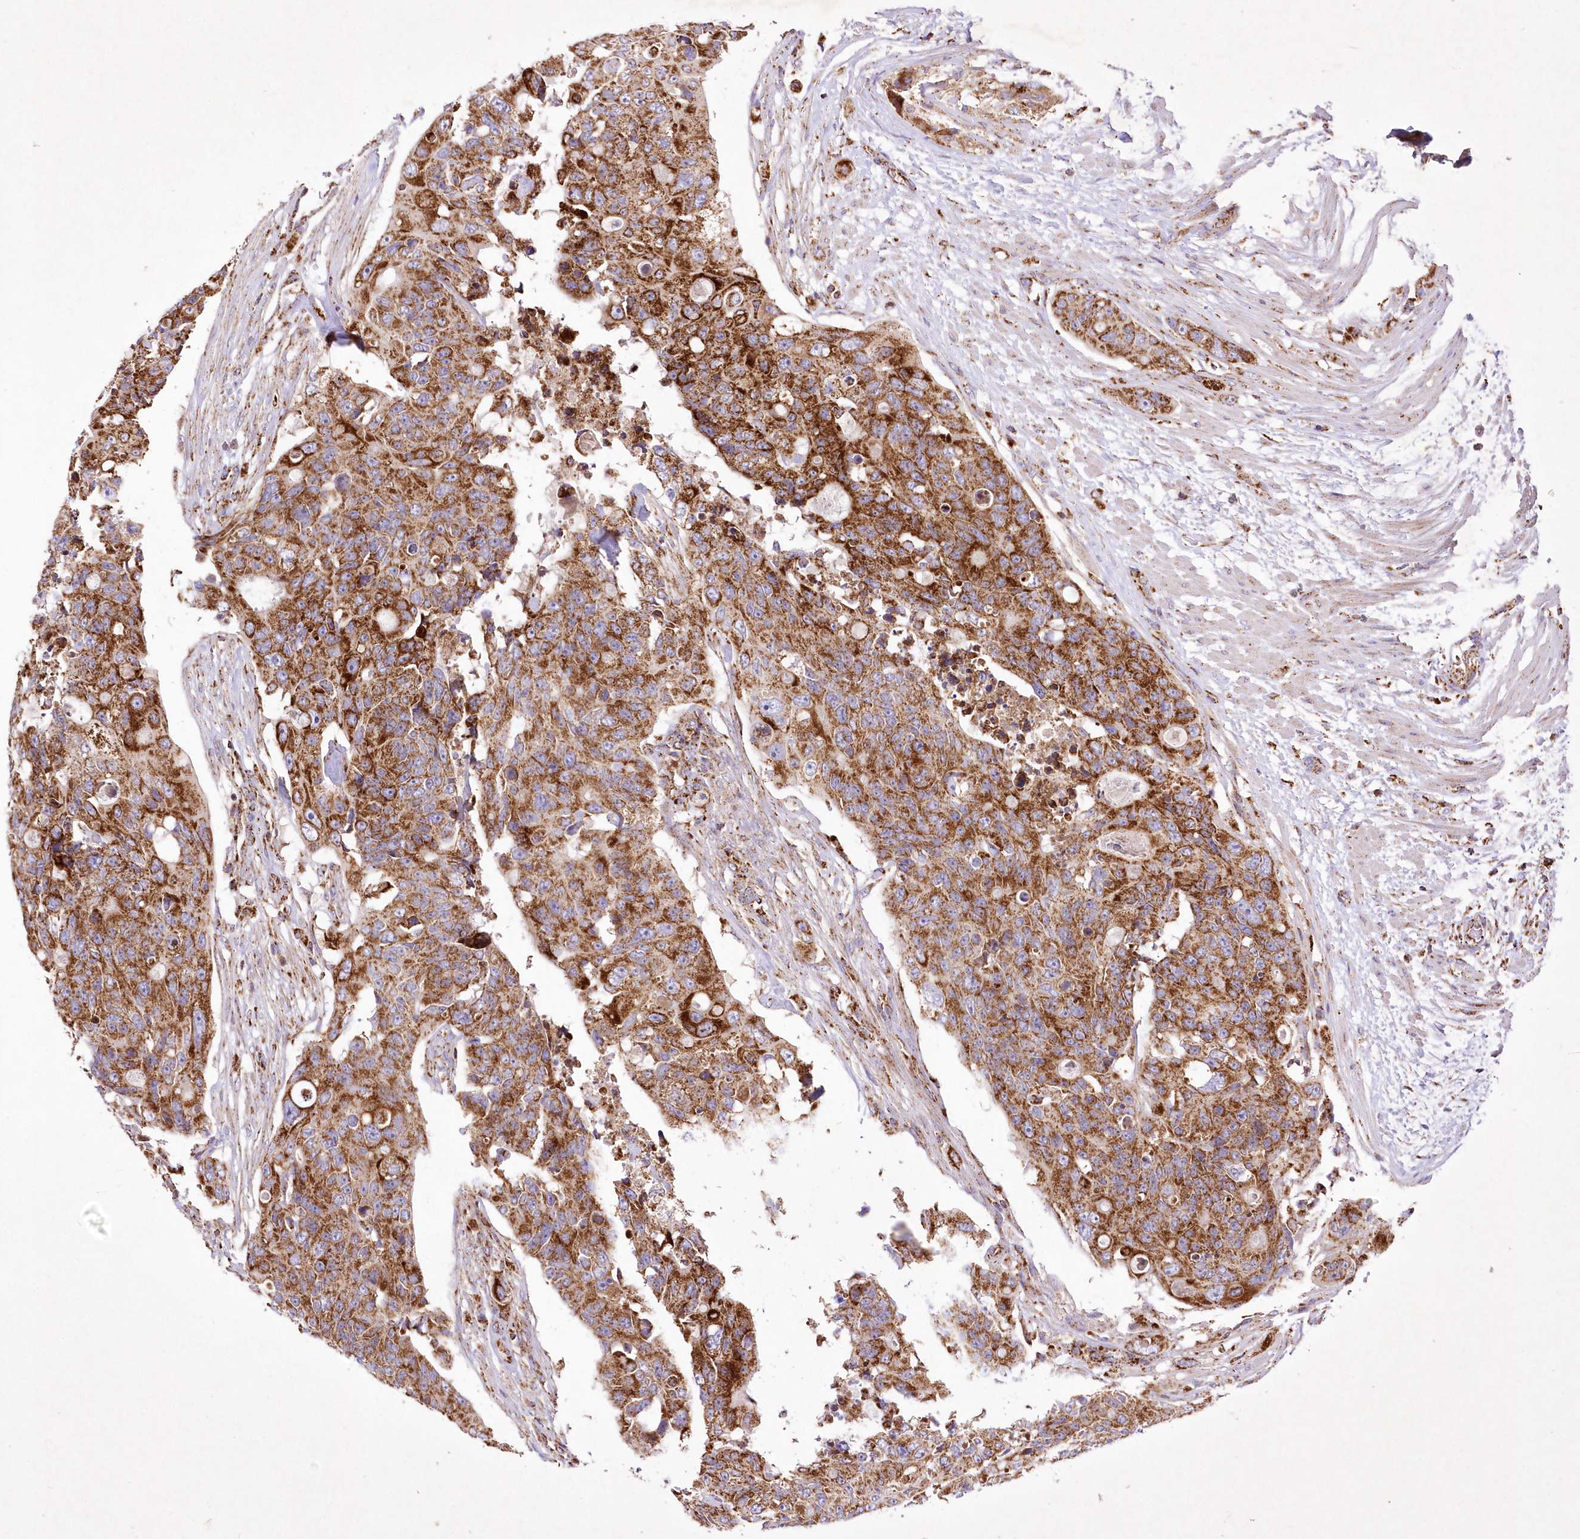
{"staining": {"intensity": "strong", "quantity": ">75%", "location": "cytoplasmic/membranous"}, "tissue": "colorectal cancer", "cell_type": "Tumor cells", "image_type": "cancer", "snomed": [{"axis": "morphology", "description": "Adenocarcinoma, NOS"}, {"axis": "topography", "description": "Colon"}], "caption": "An image showing strong cytoplasmic/membranous staining in approximately >75% of tumor cells in colorectal cancer (adenocarcinoma), as visualized by brown immunohistochemical staining.", "gene": "ASNSD1", "patient": {"sex": "female", "age": 57}}